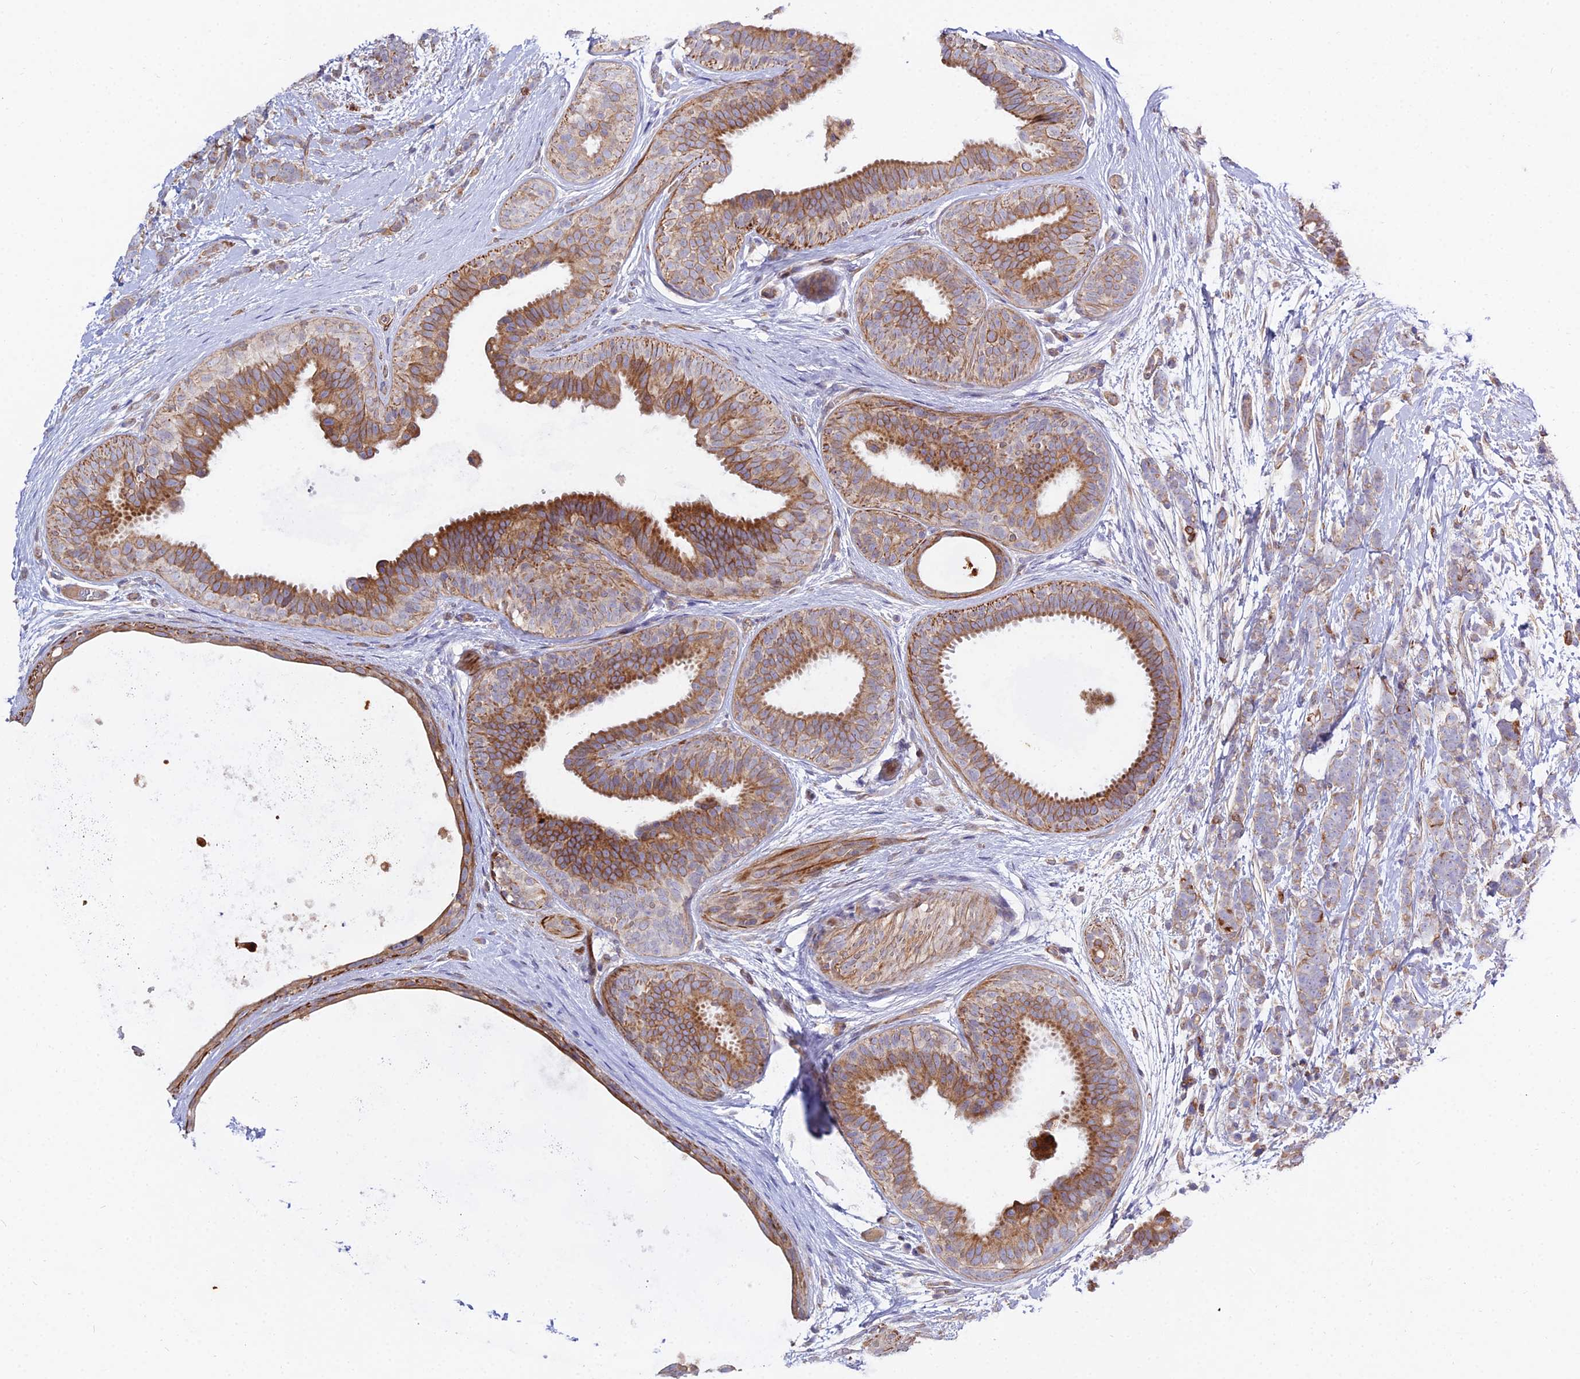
{"staining": {"intensity": "moderate", "quantity": "<25%", "location": "cytoplasmic/membranous"}, "tissue": "breast cancer", "cell_type": "Tumor cells", "image_type": "cancer", "snomed": [{"axis": "morphology", "description": "Lobular carcinoma"}, {"axis": "topography", "description": "Breast"}], "caption": "Protein analysis of breast cancer tissue displays moderate cytoplasmic/membranous positivity in approximately <25% of tumor cells.", "gene": "ARL6IP1", "patient": {"sex": "female", "age": 58}}